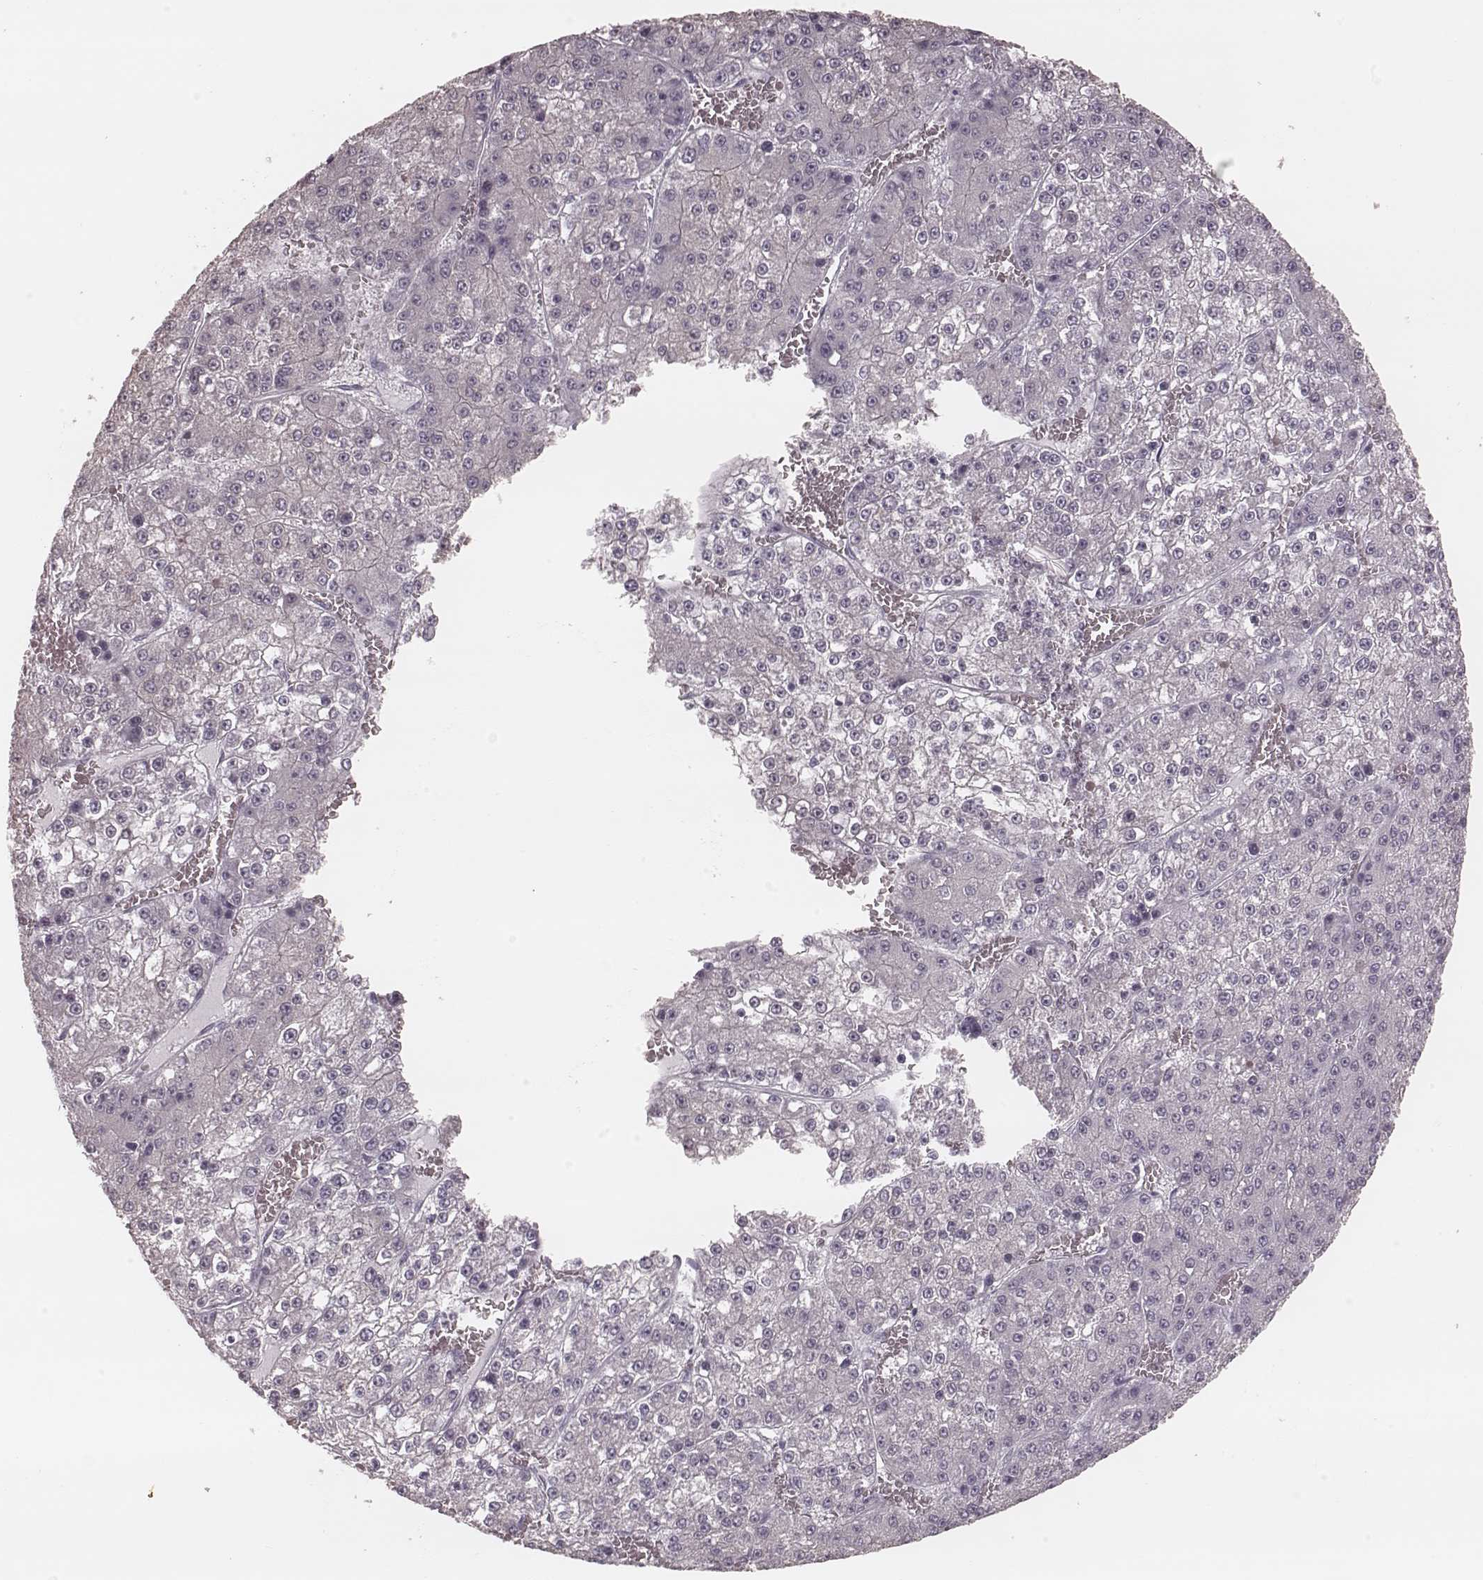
{"staining": {"intensity": "negative", "quantity": "none", "location": "none"}, "tissue": "liver cancer", "cell_type": "Tumor cells", "image_type": "cancer", "snomed": [{"axis": "morphology", "description": "Carcinoma, Hepatocellular, NOS"}, {"axis": "topography", "description": "Liver"}], "caption": "The image reveals no staining of tumor cells in liver cancer (hepatocellular carcinoma).", "gene": "KRT74", "patient": {"sex": "female", "age": 73}}